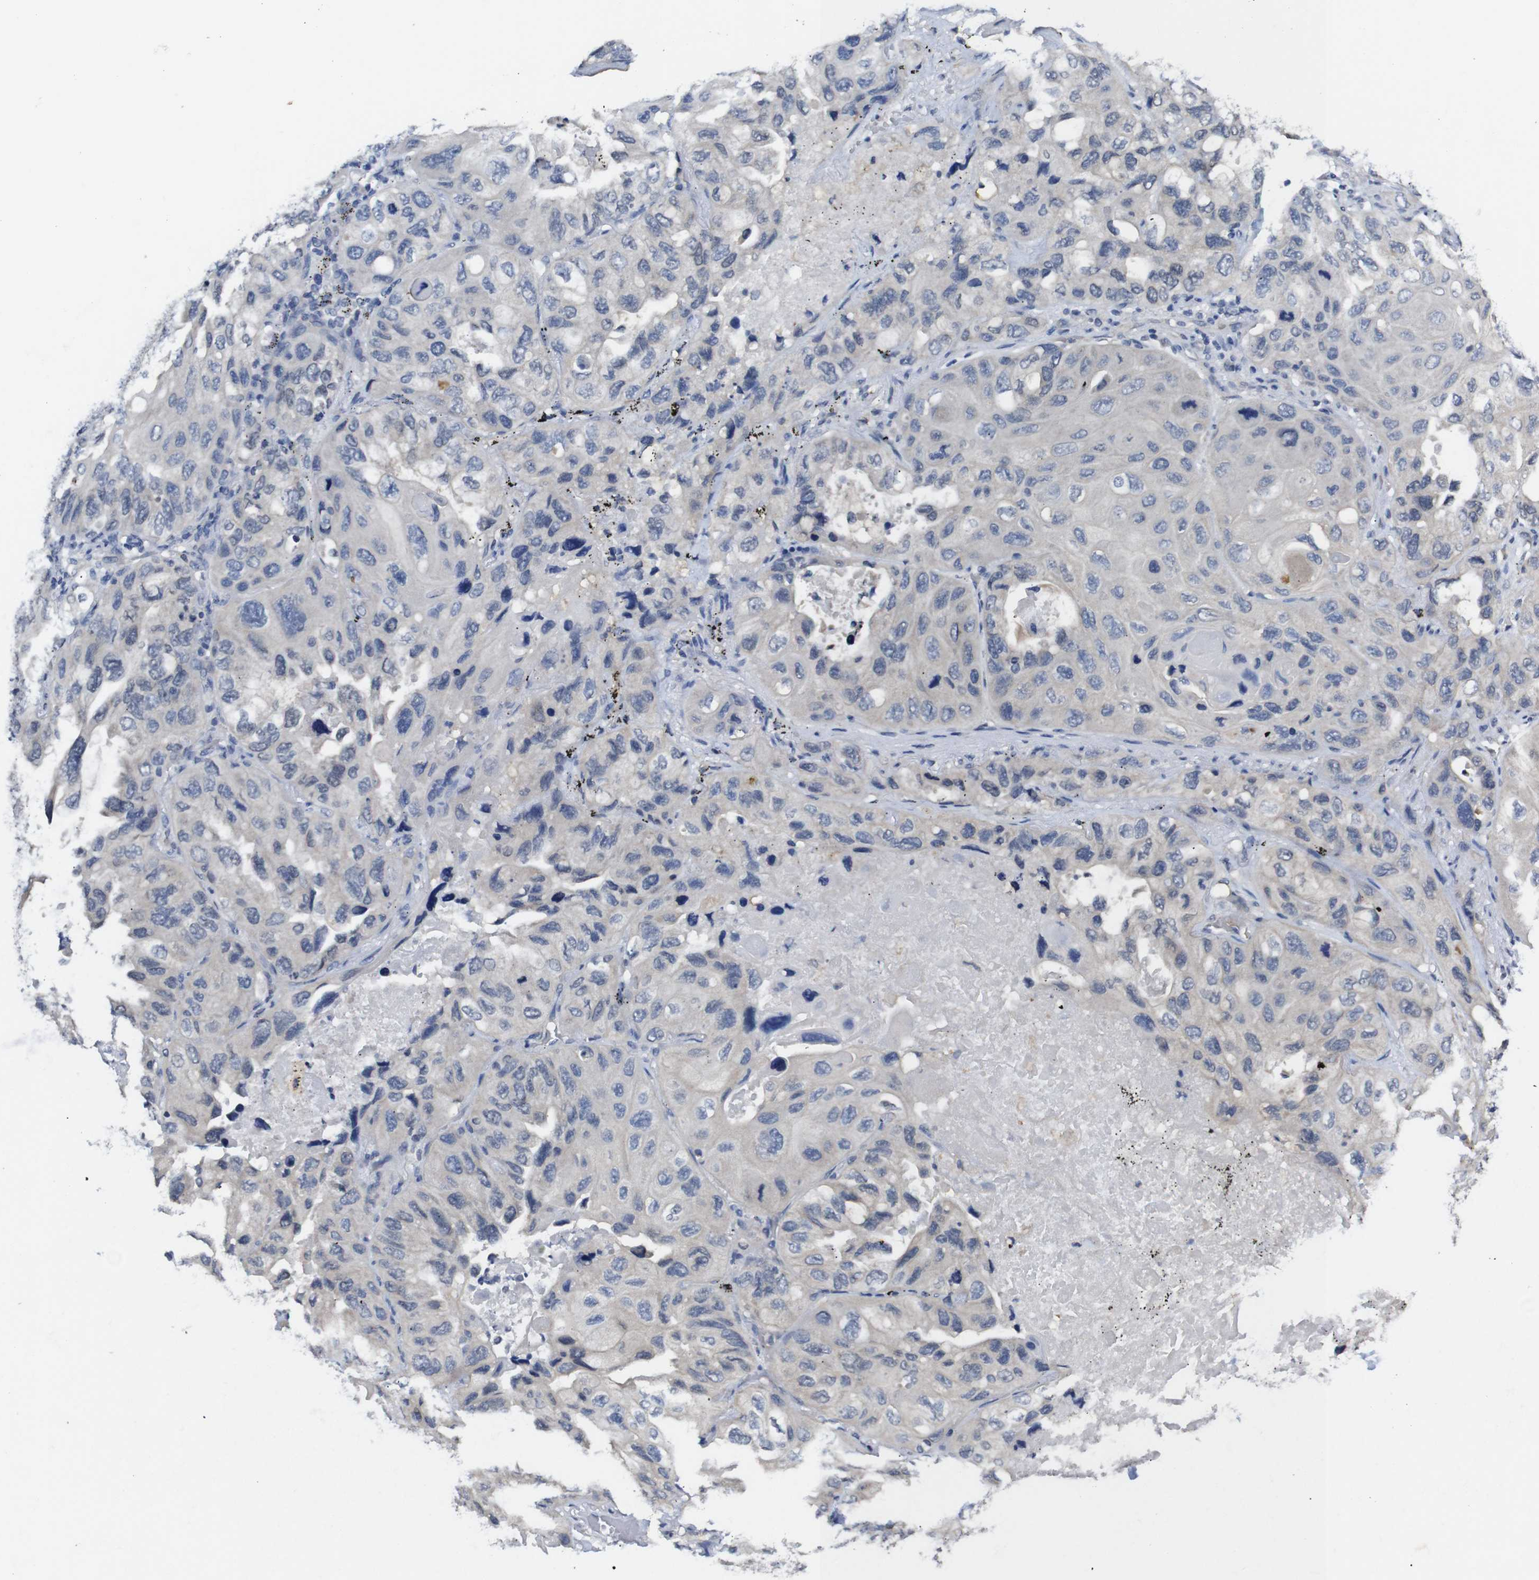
{"staining": {"intensity": "negative", "quantity": "none", "location": "none"}, "tissue": "lung cancer", "cell_type": "Tumor cells", "image_type": "cancer", "snomed": [{"axis": "morphology", "description": "Squamous cell carcinoma, NOS"}, {"axis": "topography", "description": "Lung"}], "caption": "This is an immunohistochemistry (IHC) histopathology image of human squamous cell carcinoma (lung). There is no staining in tumor cells.", "gene": "HNF1A", "patient": {"sex": "female", "age": 73}}